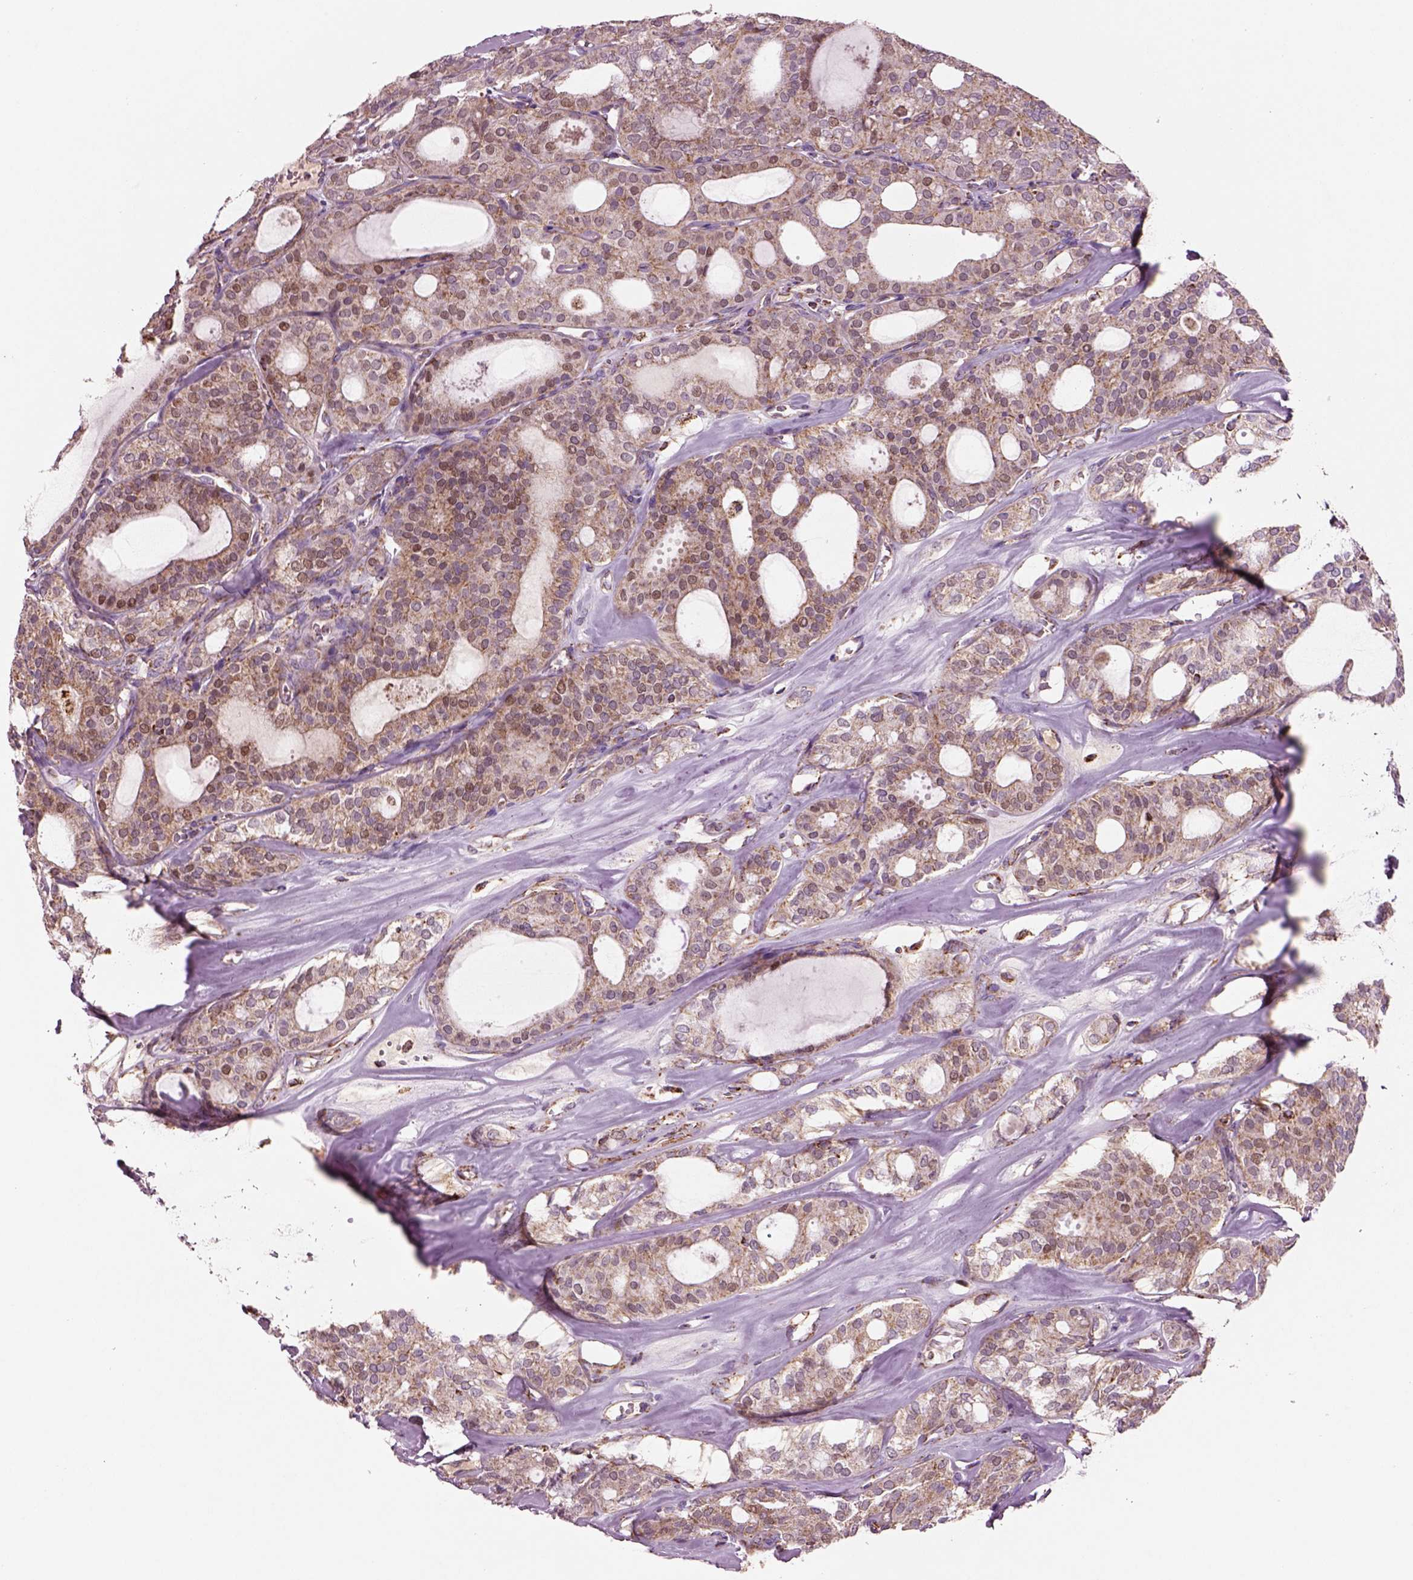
{"staining": {"intensity": "moderate", "quantity": ">75%", "location": "cytoplasmic/membranous"}, "tissue": "thyroid cancer", "cell_type": "Tumor cells", "image_type": "cancer", "snomed": [{"axis": "morphology", "description": "Follicular adenoma carcinoma, NOS"}, {"axis": "topography", "description": "Thyroid gland"}], "caption": "A brown stain highlights moderate cytoplasmic/membranous expression of a protein in thyroid follicular adenoma carcinoma tumor cells. The staining was performed using DAB, with brown indicating positive protein expression. Nuclei are stained blue with hematoxylin.", "gene": "SLC25A24", "patient": {"sex": "male", "age": 75}}